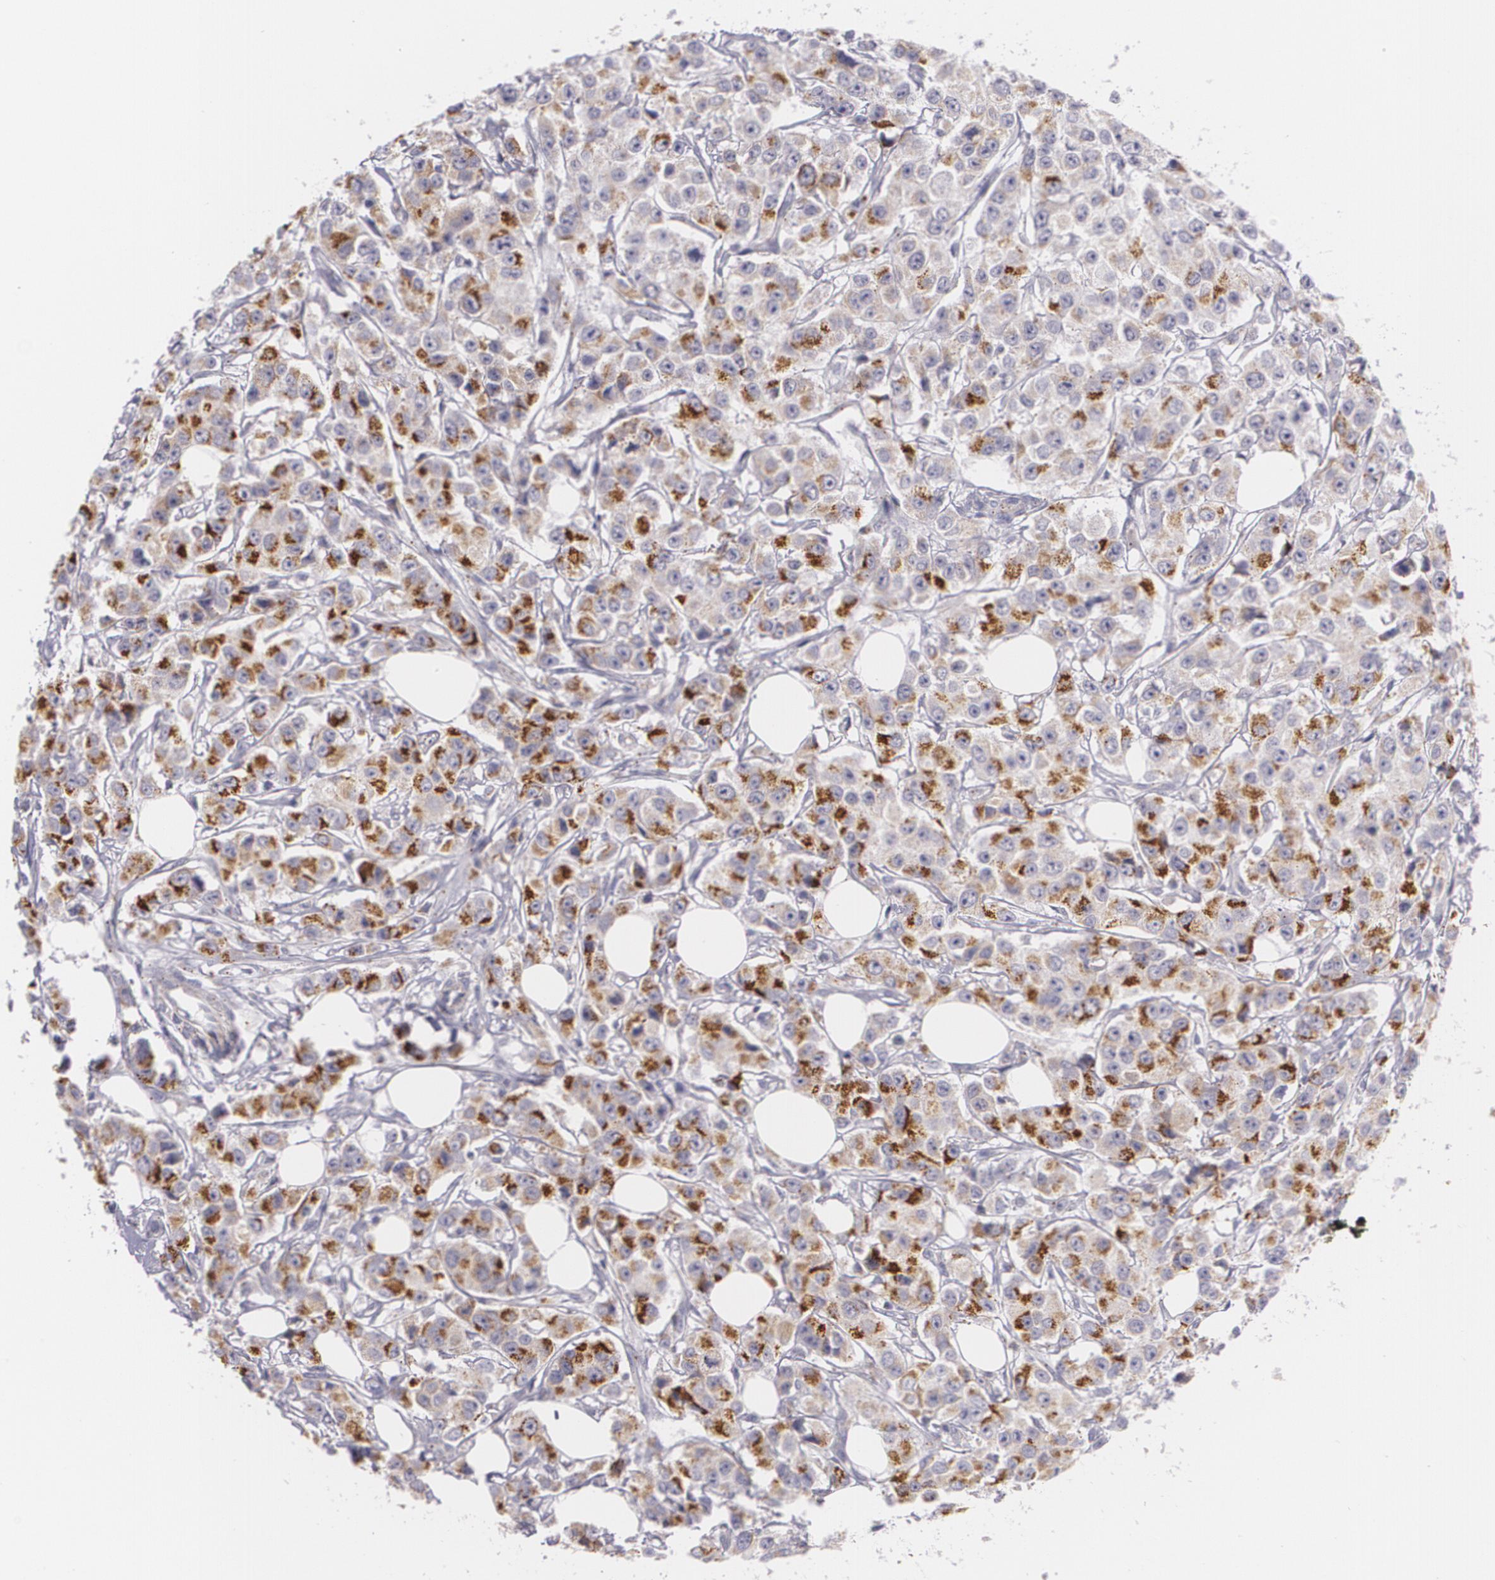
{"staining": {"intensity": "strong", "quantity": ">75%", "location": "cytoplasmic/membranous"}, "tissue": "breast cancer", "cell_type": "Tumor cells", "image_type": "cancer", "snomed": [{"axis": "morphology", "description": "Duct carcinoma"}, {"axis": "topography", "description": "Breast"}], "caption": "Breast cancer (infiltrating ductal carcinoma) was stained to show a protein in brown. There is high levels of strong cytoplasmic/membranous positivity in about >75% of tumor cells. The protein is stained brown, and the nuclei are stained in blue (DAB (3,3'-diaminobenzidine) IHC with brightfield microscopy, high magnification).", "gene": "CILK1", "patient": {"sex": "female", "age": 58}}